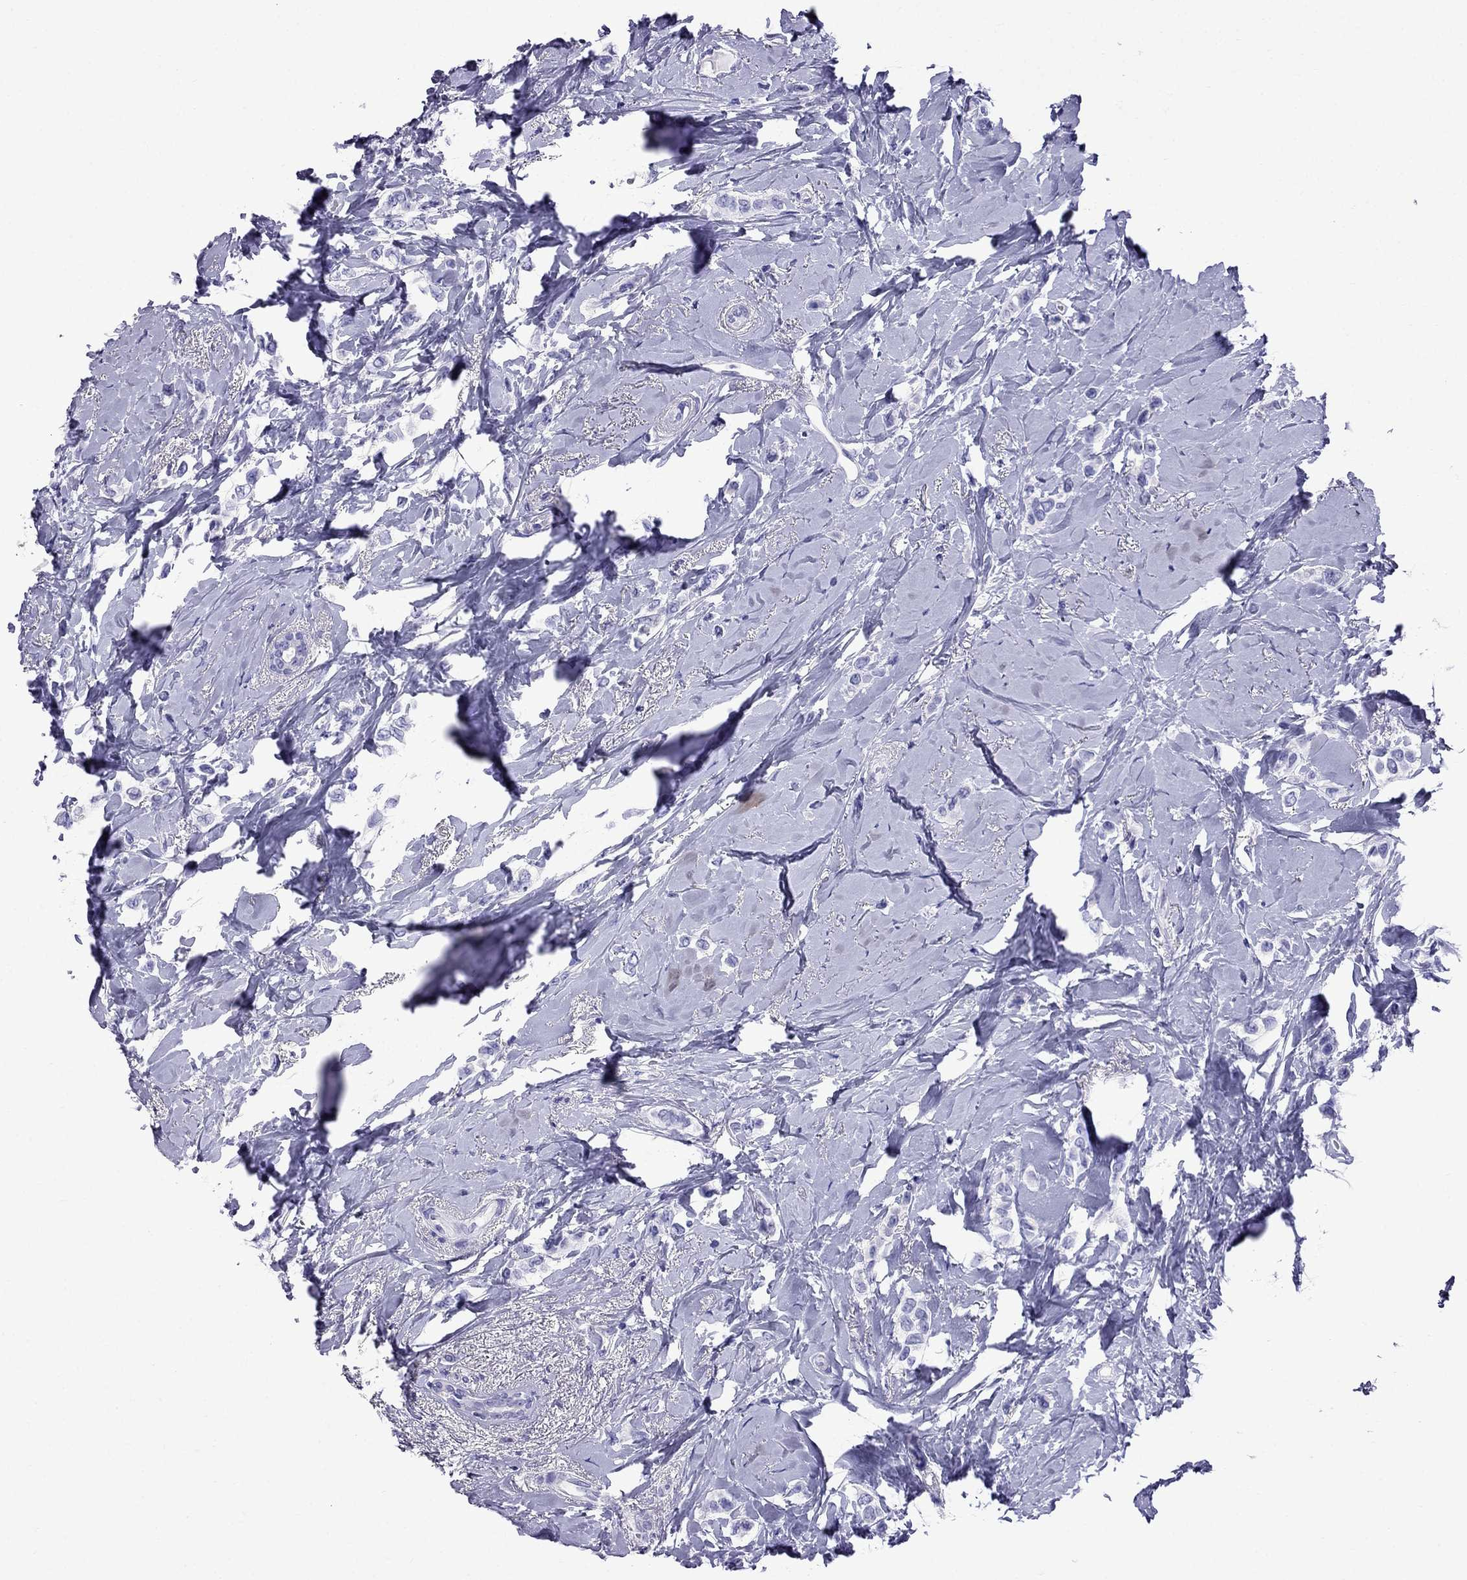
{"staining": {"intensity": "negative", "quantity": "none", "location": "none"}, "tissue": "breast cancer", "cell_type": "Tumor cells", "image_type": "cancer", "snomed": [{"axis": "morphology", "description": "Lobular carcinoma"}, {"axis": "topography", "description": "Breast"}], "caption": "Histopathology image shows no significant protein expression in tumor cells of breast cancer.", "gene": "CRYBA1", "patient": {"sex": "female", "age": 66}}